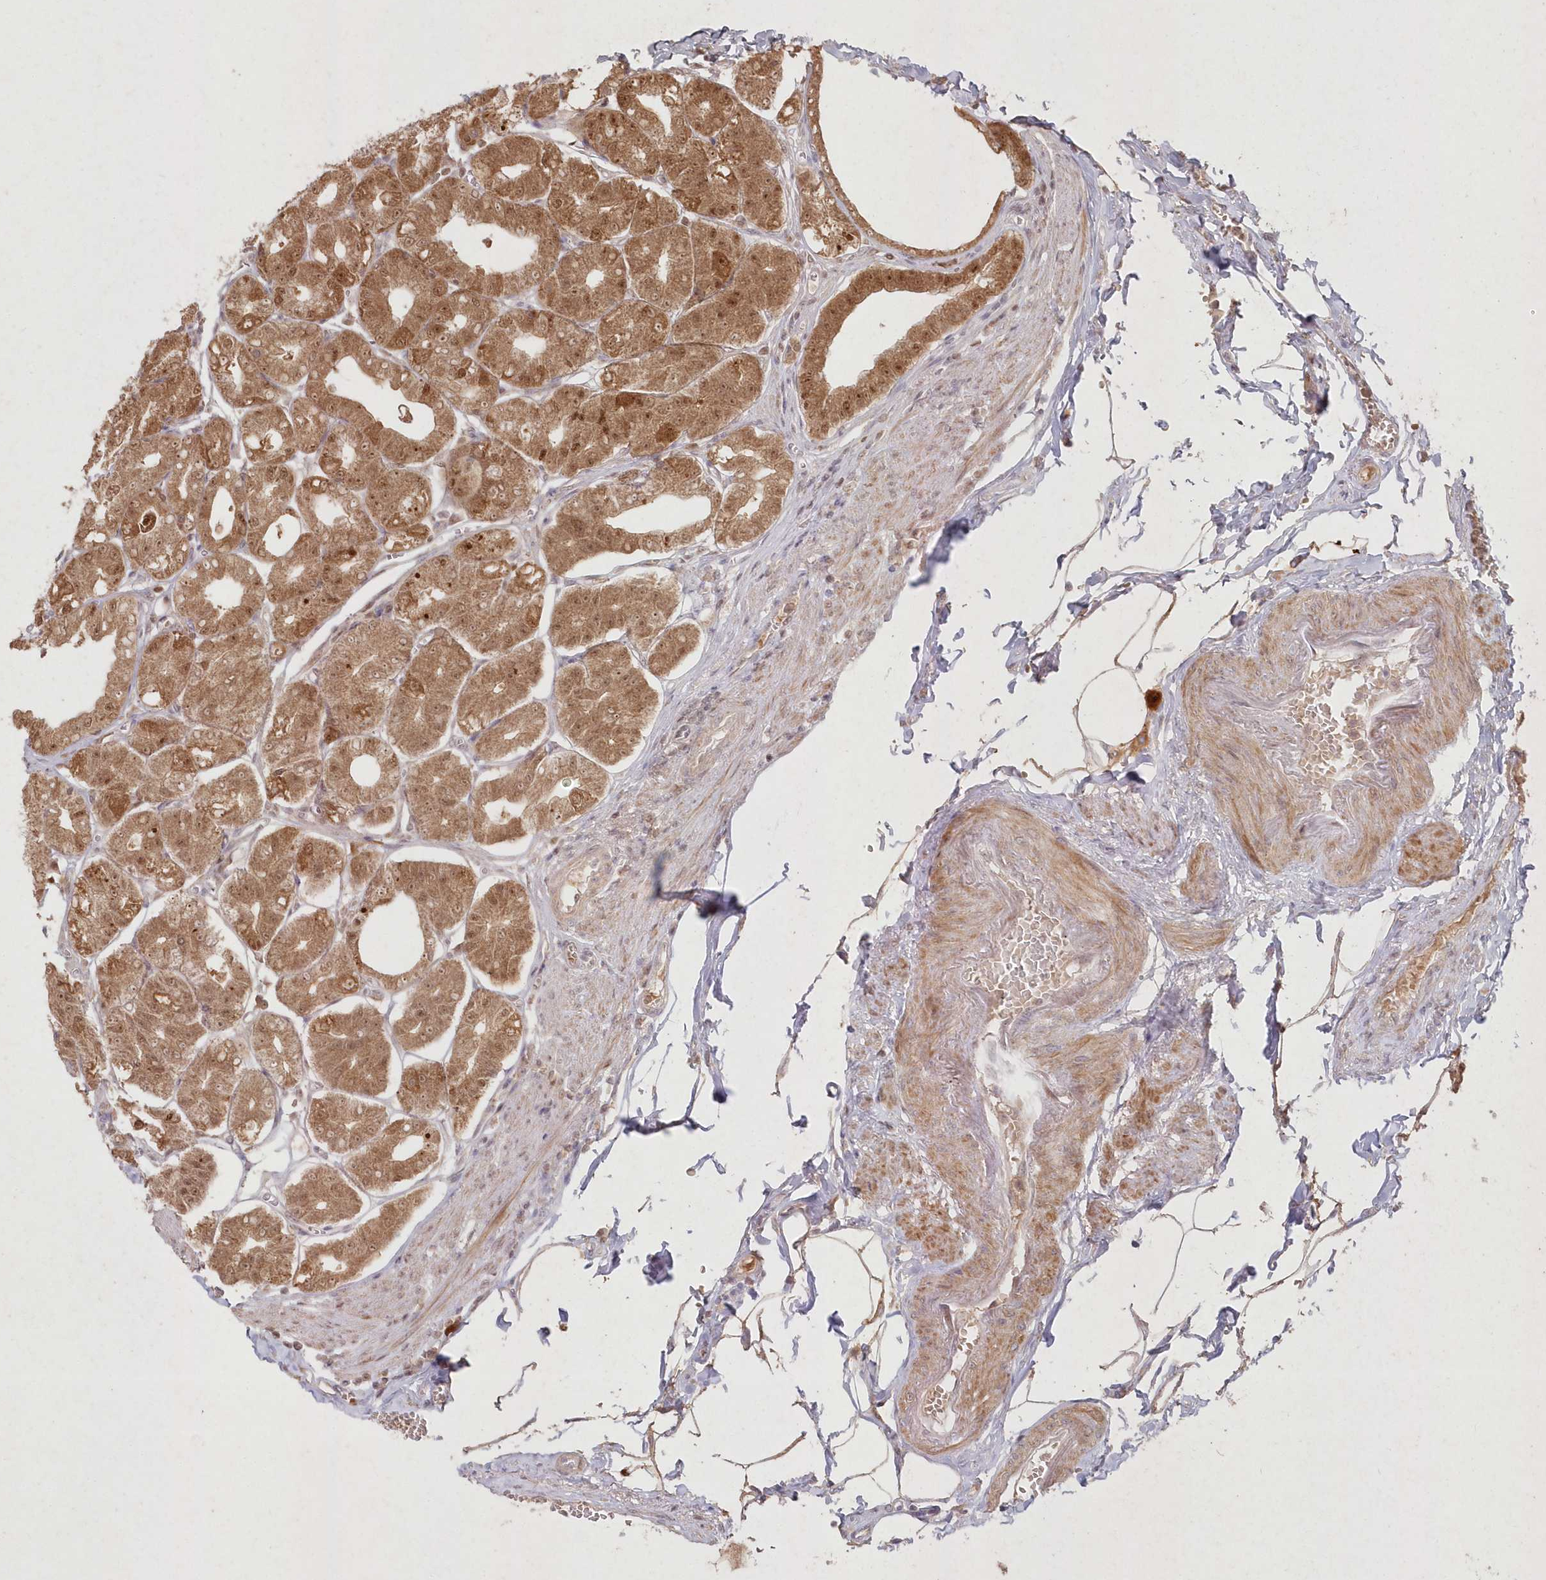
{"staining": {"intensity": "moderate", "quantity": ">75%", "location": "cytoplasmic/membranous,nuclear"}, "tissue": "stomach", "cell_type": "Glandular cells", "image_type": "normal", "snomed": [{"axis": "morphology", "description": "Normal tissue, NOS"}, {"axis": "topography", "description": "Stomach, lower"}], "caption": "This image exhibits immunohistochemistry staining of normal human stomach, with medium moderate cytoplasmic/membranous,nuclear expression in approximately >75% of glandular cells.", "gene": "ASCC1", "patient": {"sex": "male", "age": 71}}